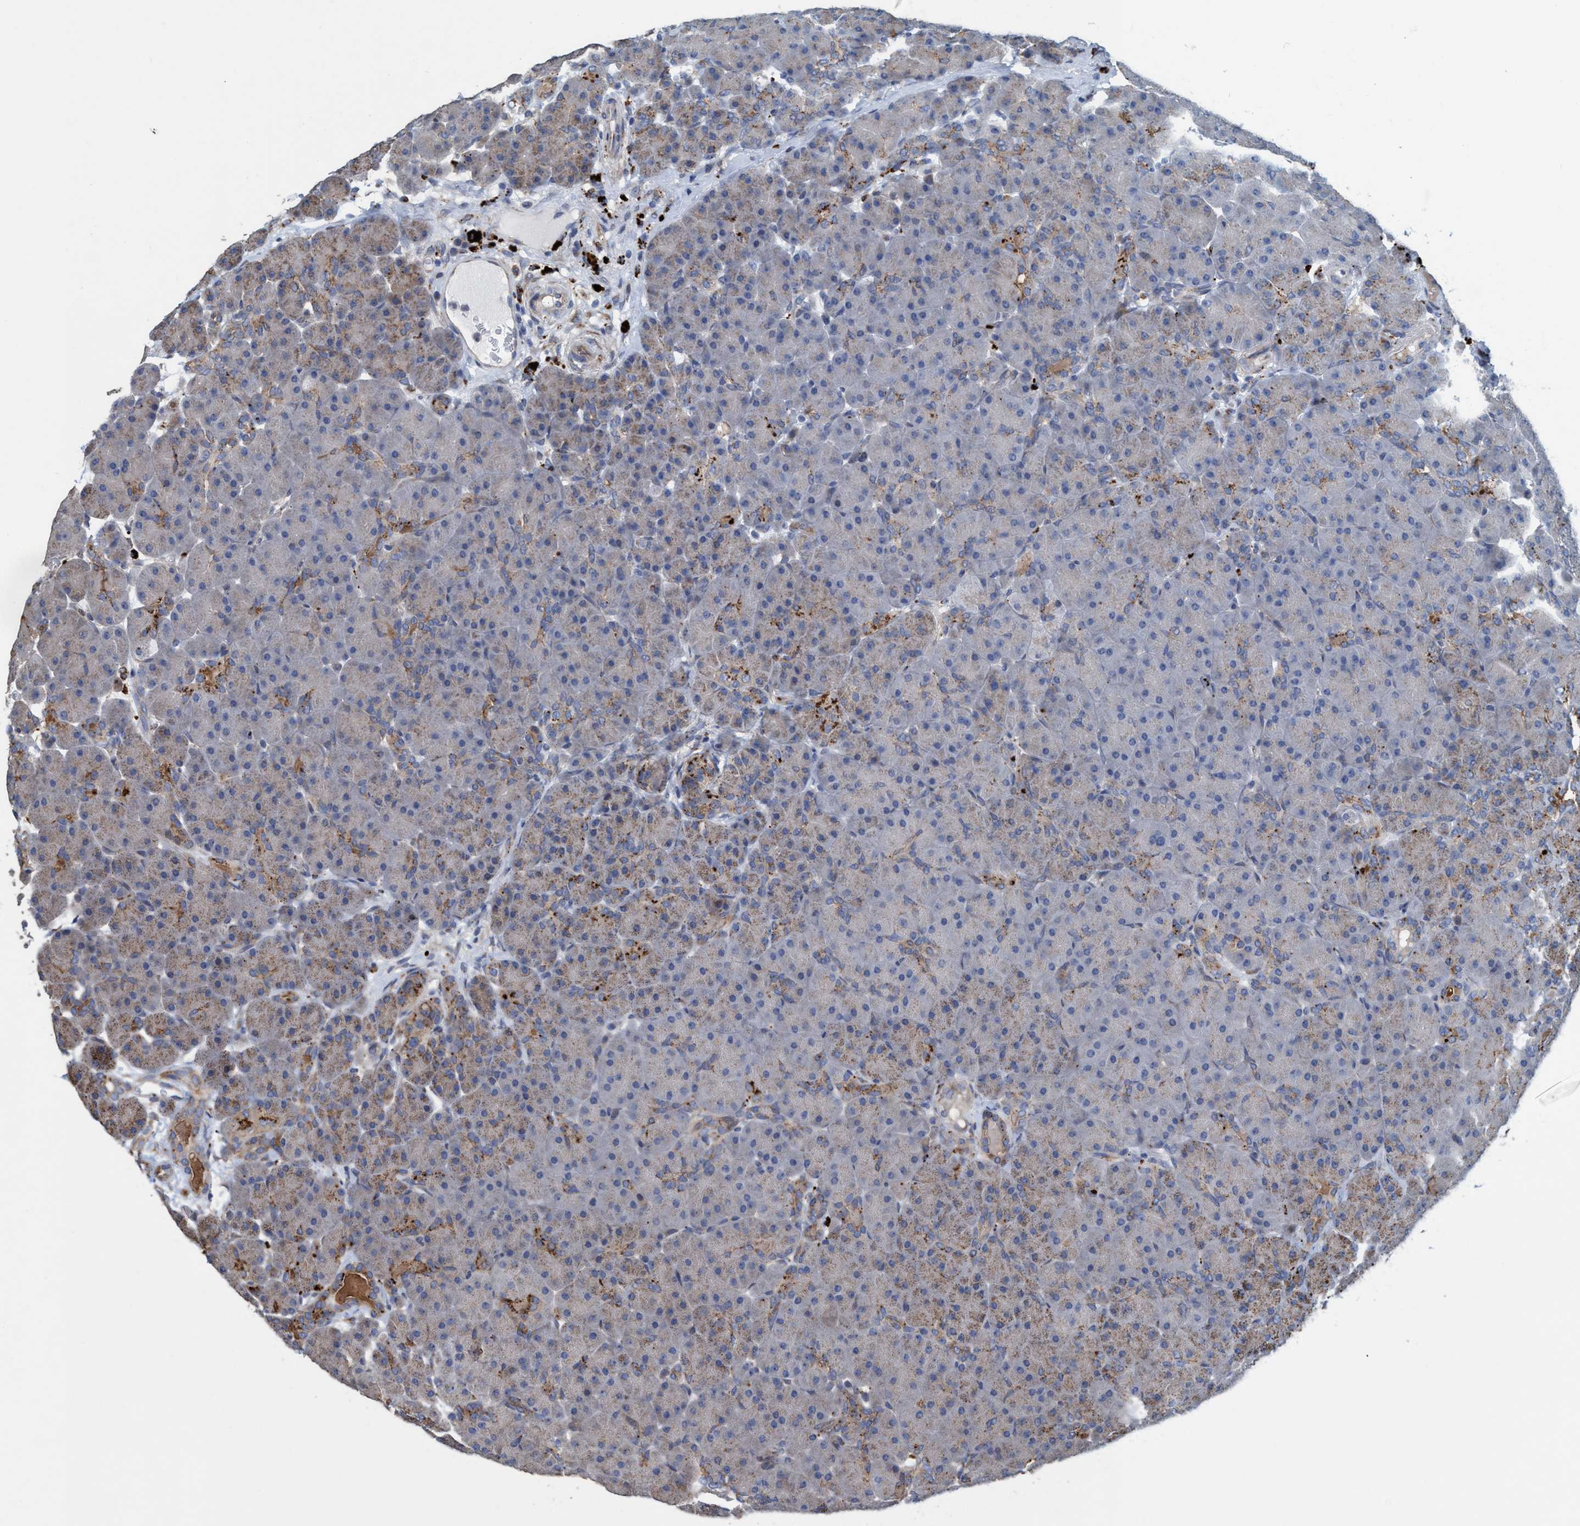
{"staining": {"intensity": "moderate", "quantity": "<25%", "location": "cytoplasmic/membranous"}, "tissue": "pancreas", "cell_type": "Exocrine glandular cells", "image_type": "normal", "snomed": [{"axis": "morphology", "description": "Normal tissue, NOS"}, {"axis": "topography", "description": "Pancreas"}], "caption": "Brown immunohistochemical staining in benign human pancreas reveals moderate cytoplasmic/membranous staining in approximately <25% of exocrine glandular cells.", "gene": "BBS9", "patient": {"sex": "male", "age": 66}}